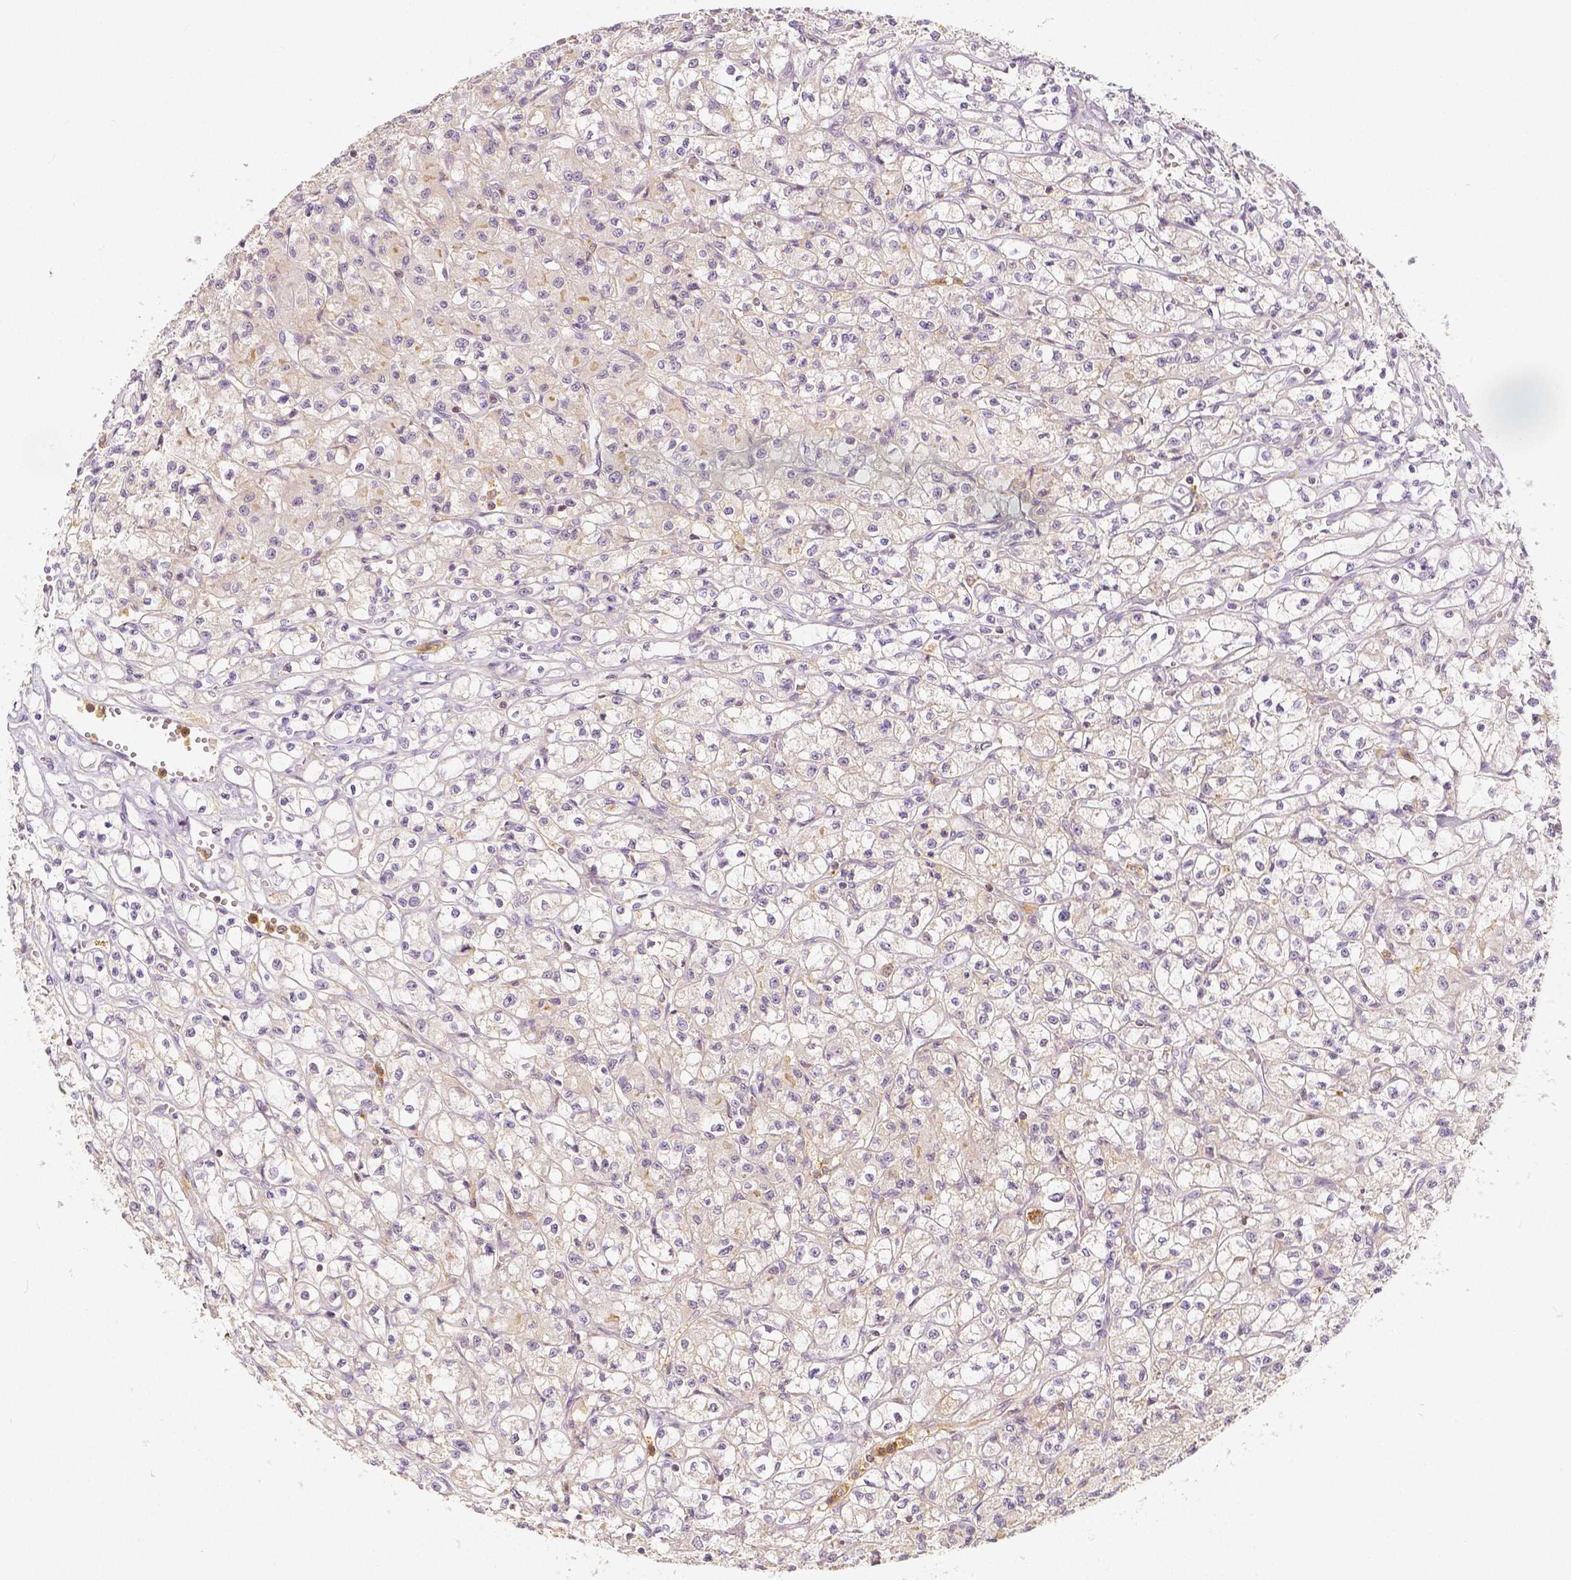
{"staining": {"intensity": "weak", "quantity": ">75%", "location": "cytoplasmic/membranous"}, "tissue": "renal cancer", "cell_type": "Tumor cells", "image_type": "cancer", "snomed": [{"axis": "morphology", "description": "Adenocarcinoma, NOS"}, {"axis": "topography", "description": "Kidney"}], "caption": "The micrograph demonstrates immunohistochemical staining of renal cancer (adenocarcinoma). There is weak cytoplasmic/membranous expression is seen in approximately >75% of tumor cells. (Stains: DAB (3,3'-diaminobenzidine) in brown, nuclei in blue, Microscopy: brightfield microscopy at high magnification).", "gene": "PTPRJ", "patient": {"sex": "female", "age": 70}}